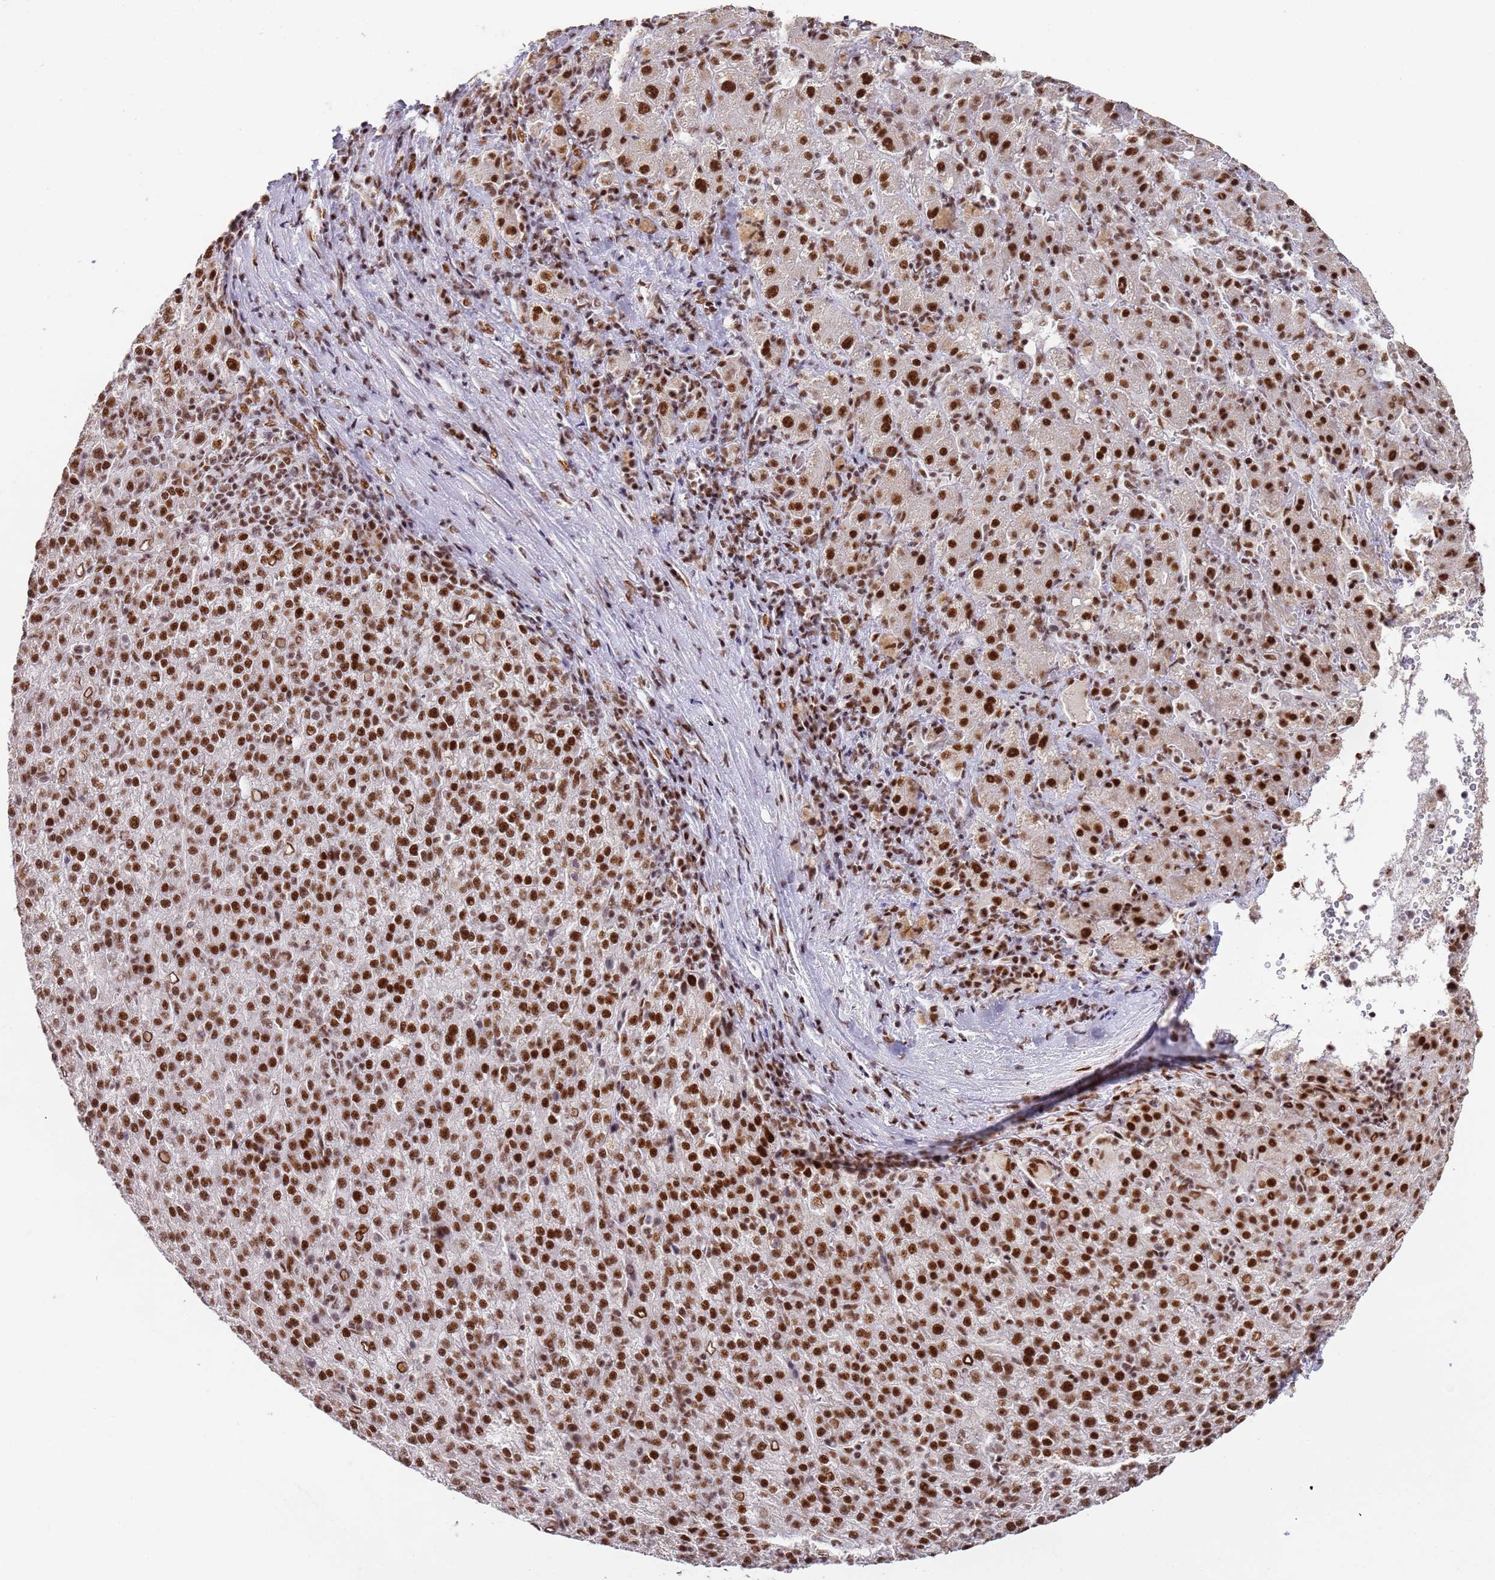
{"staining": {"intensity": "strong", "quantity": ">75%", "location": "nuclear"}, "tissue": "liver cancer", "cell_type": "Tumor cells", "image_type": "cancer", "snomed": [{"axis": "morphology", "description": "Carcinoma, Hepatocellular, NOS"}, {"axis": "topography", "description": "Liver"}], "caption": "A brown stain highlights strong nuclear positivity of a protein in liver hepatocellular carcinoma tumor cells.", "gene": "AKAP8L", "patient": {"sex": "female", "age": 58}}